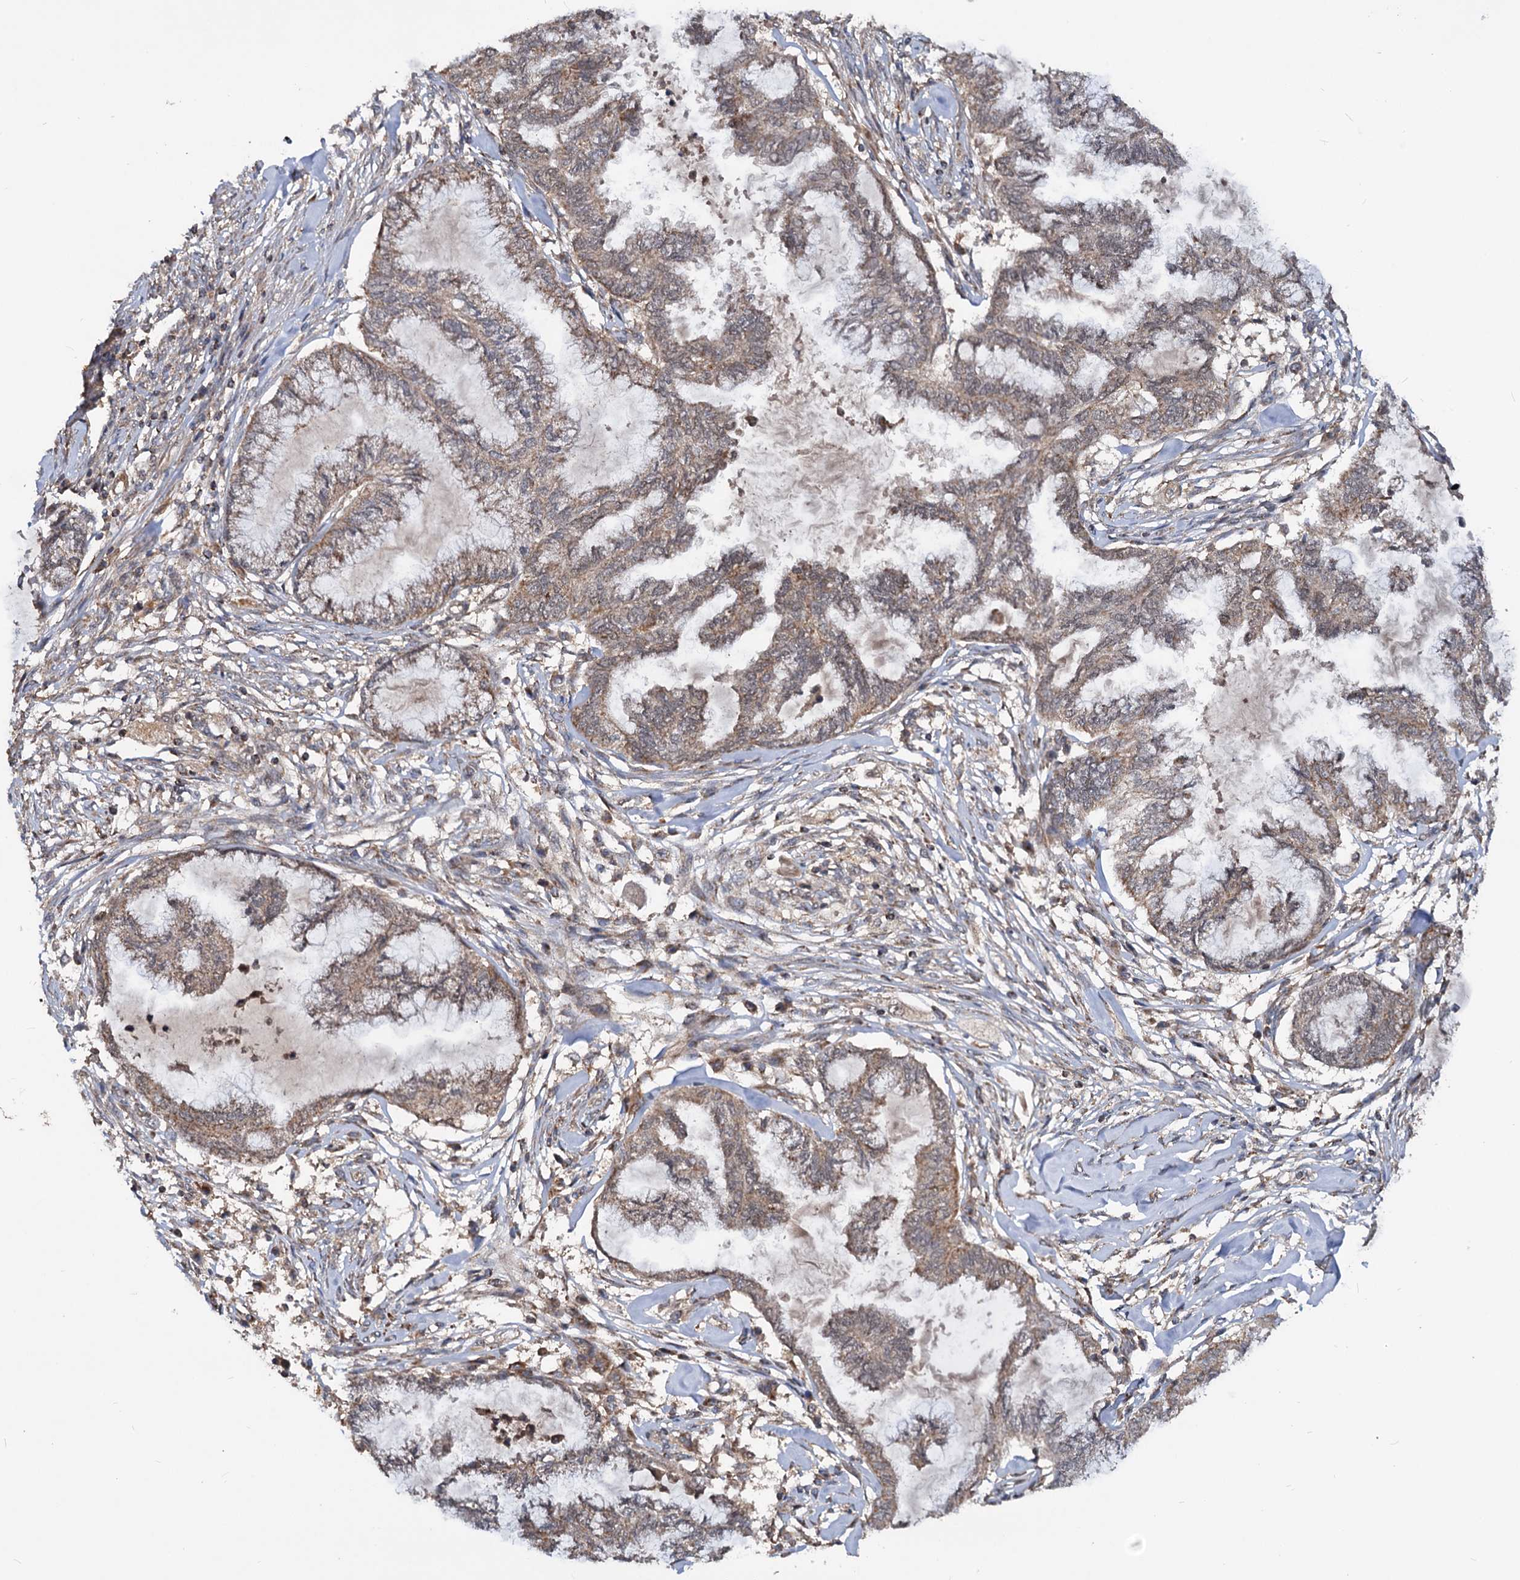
{"staining": {"intensity": "moderate", "quantity": ">75%", "location": "cytoplasmic/membranous"}, "tissue": "endometrial cancer", "cell_type": "Tumor cells", "image_type": "cancer", "snomed": [{"axis": "morphology", "description": "Adenocarcinoma, NOS"}, {"axis": "topography", "description": "Endometrium"}], "caption": "Tumor cells demonstrate medium levels of moderate cytoplasmic/membranous positivity in approximately >75% of cells in human endometrial adenocarcinoma.", "gene": "CEP76", "patient": {"sex": "female", "age": 86}}